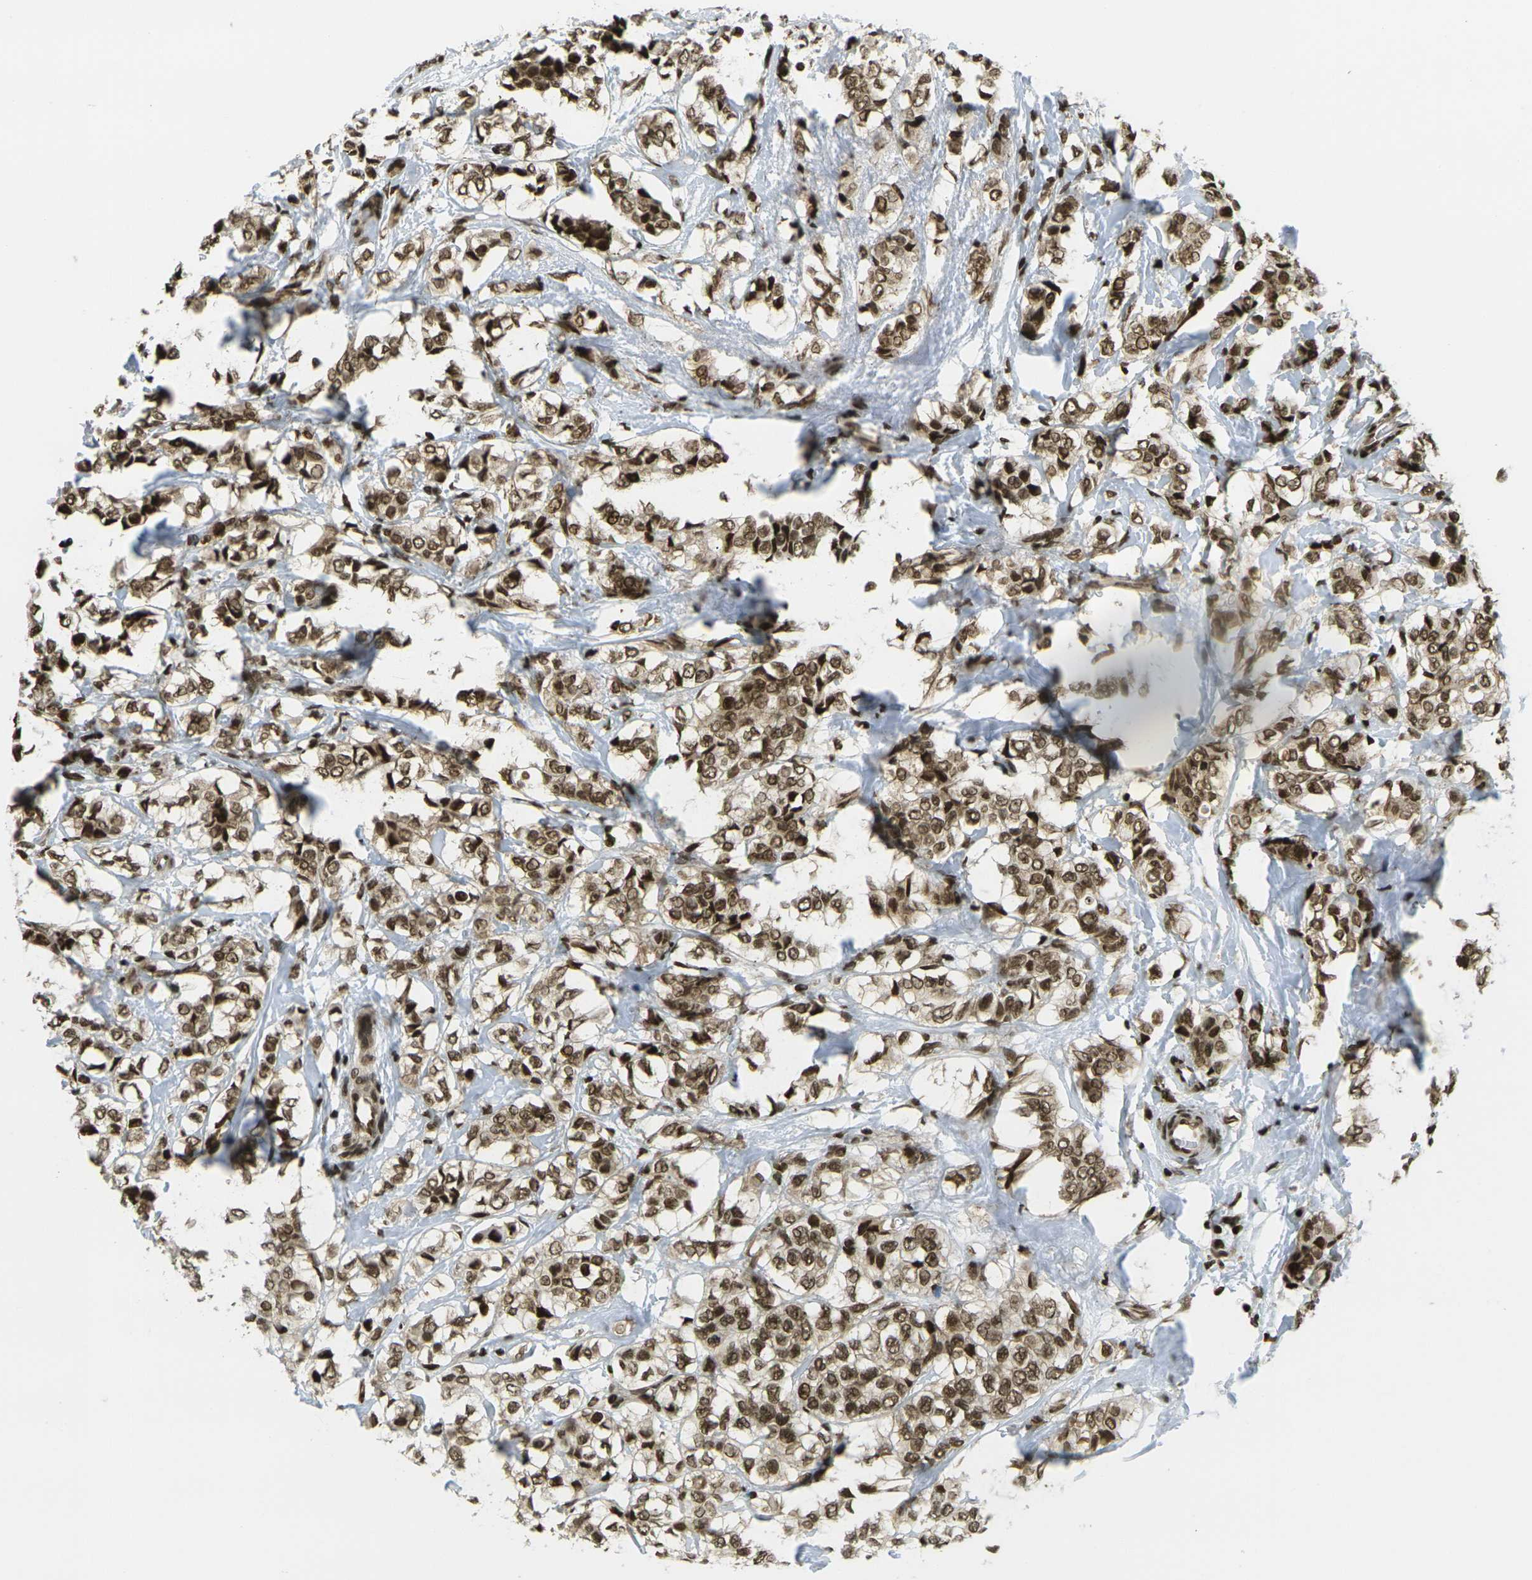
{"staining": {"intensity": "moderate", "quantity": ">75%", "location": "cytoplasmic/membranous,nuclear"}, "tissue": "breast cancer", "cell_type": "Tumor cells", "image_type": "cancer", "snomed": [{"axis": "morphology", "description": "Lobular carcinoma"}, {"axis": "topography", "description": "Breast"}], "caption": "Breast lobular carcinoma stained with immunohistochemistry exhibits moderate cytoplasmic/membranous and nuclear expression in about >75% of tumor cells.", "gene": "RUVBL2", "patient": {"sex": "female", "age": 60}}